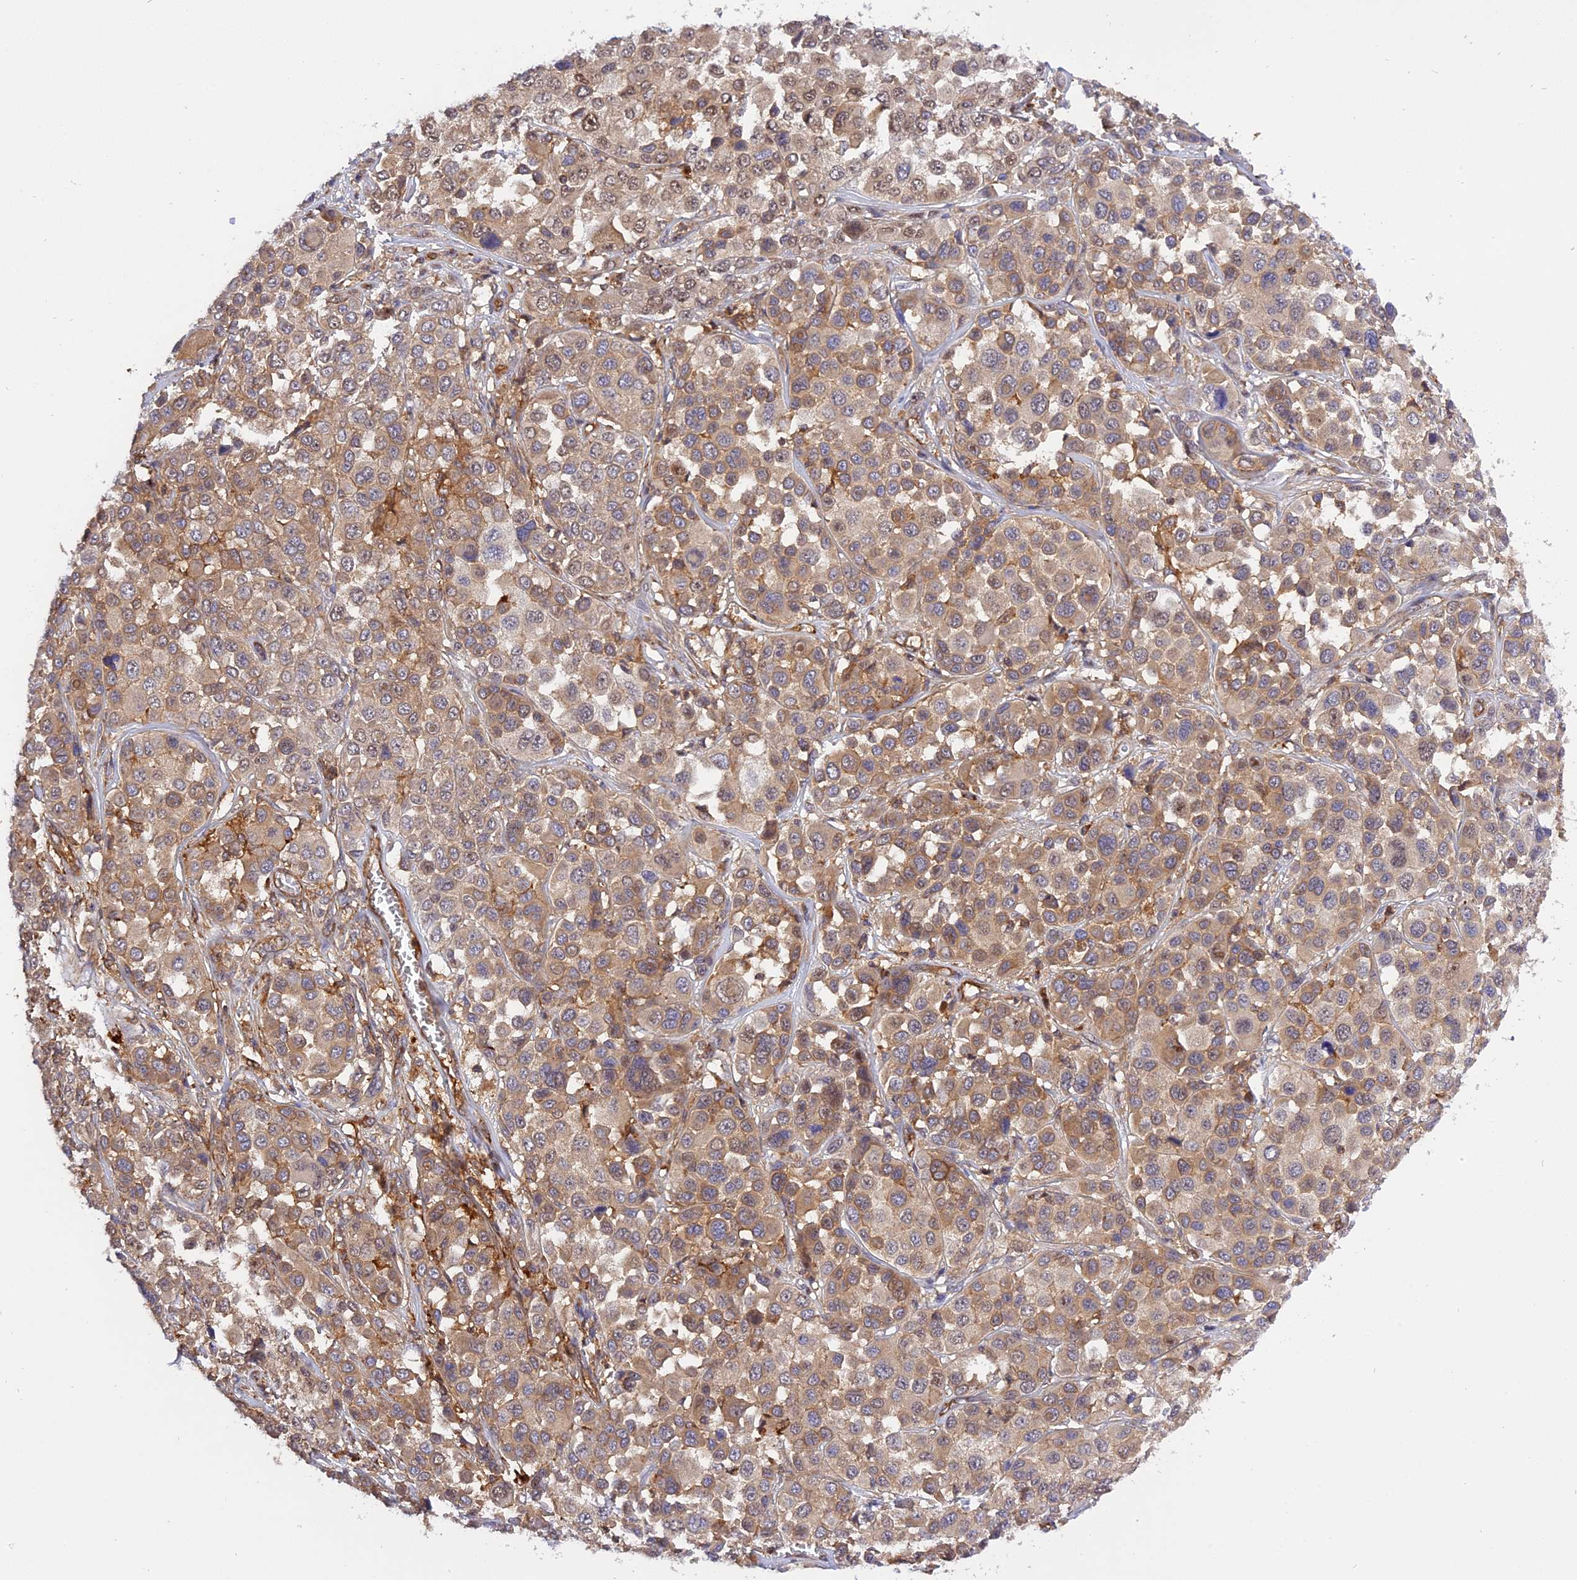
{"staining": {"intensity": "weak", "quantity": "<25%", "location": "cytoplasmic/membranous"}, "tissue": "melanoma", "cell_type": "Tumor cells", "image_type": "cancer", "snomed": [{"axis": "morphology", "description": "Malignant melanoma, NOS"}, {"axis": "topography", "description": "Skin of trunk"}], "caption": "Protein analysis of melanoma displays no significant expression in tumor cells. Brightfield microscopy of IHC stained with DAB (3,3'-diaminobenzidine) (brown) and hematoxylin (blue), captured at high magnification.", "gene": "C5orf22", "patient": {"sex": "male", "age": 71}}